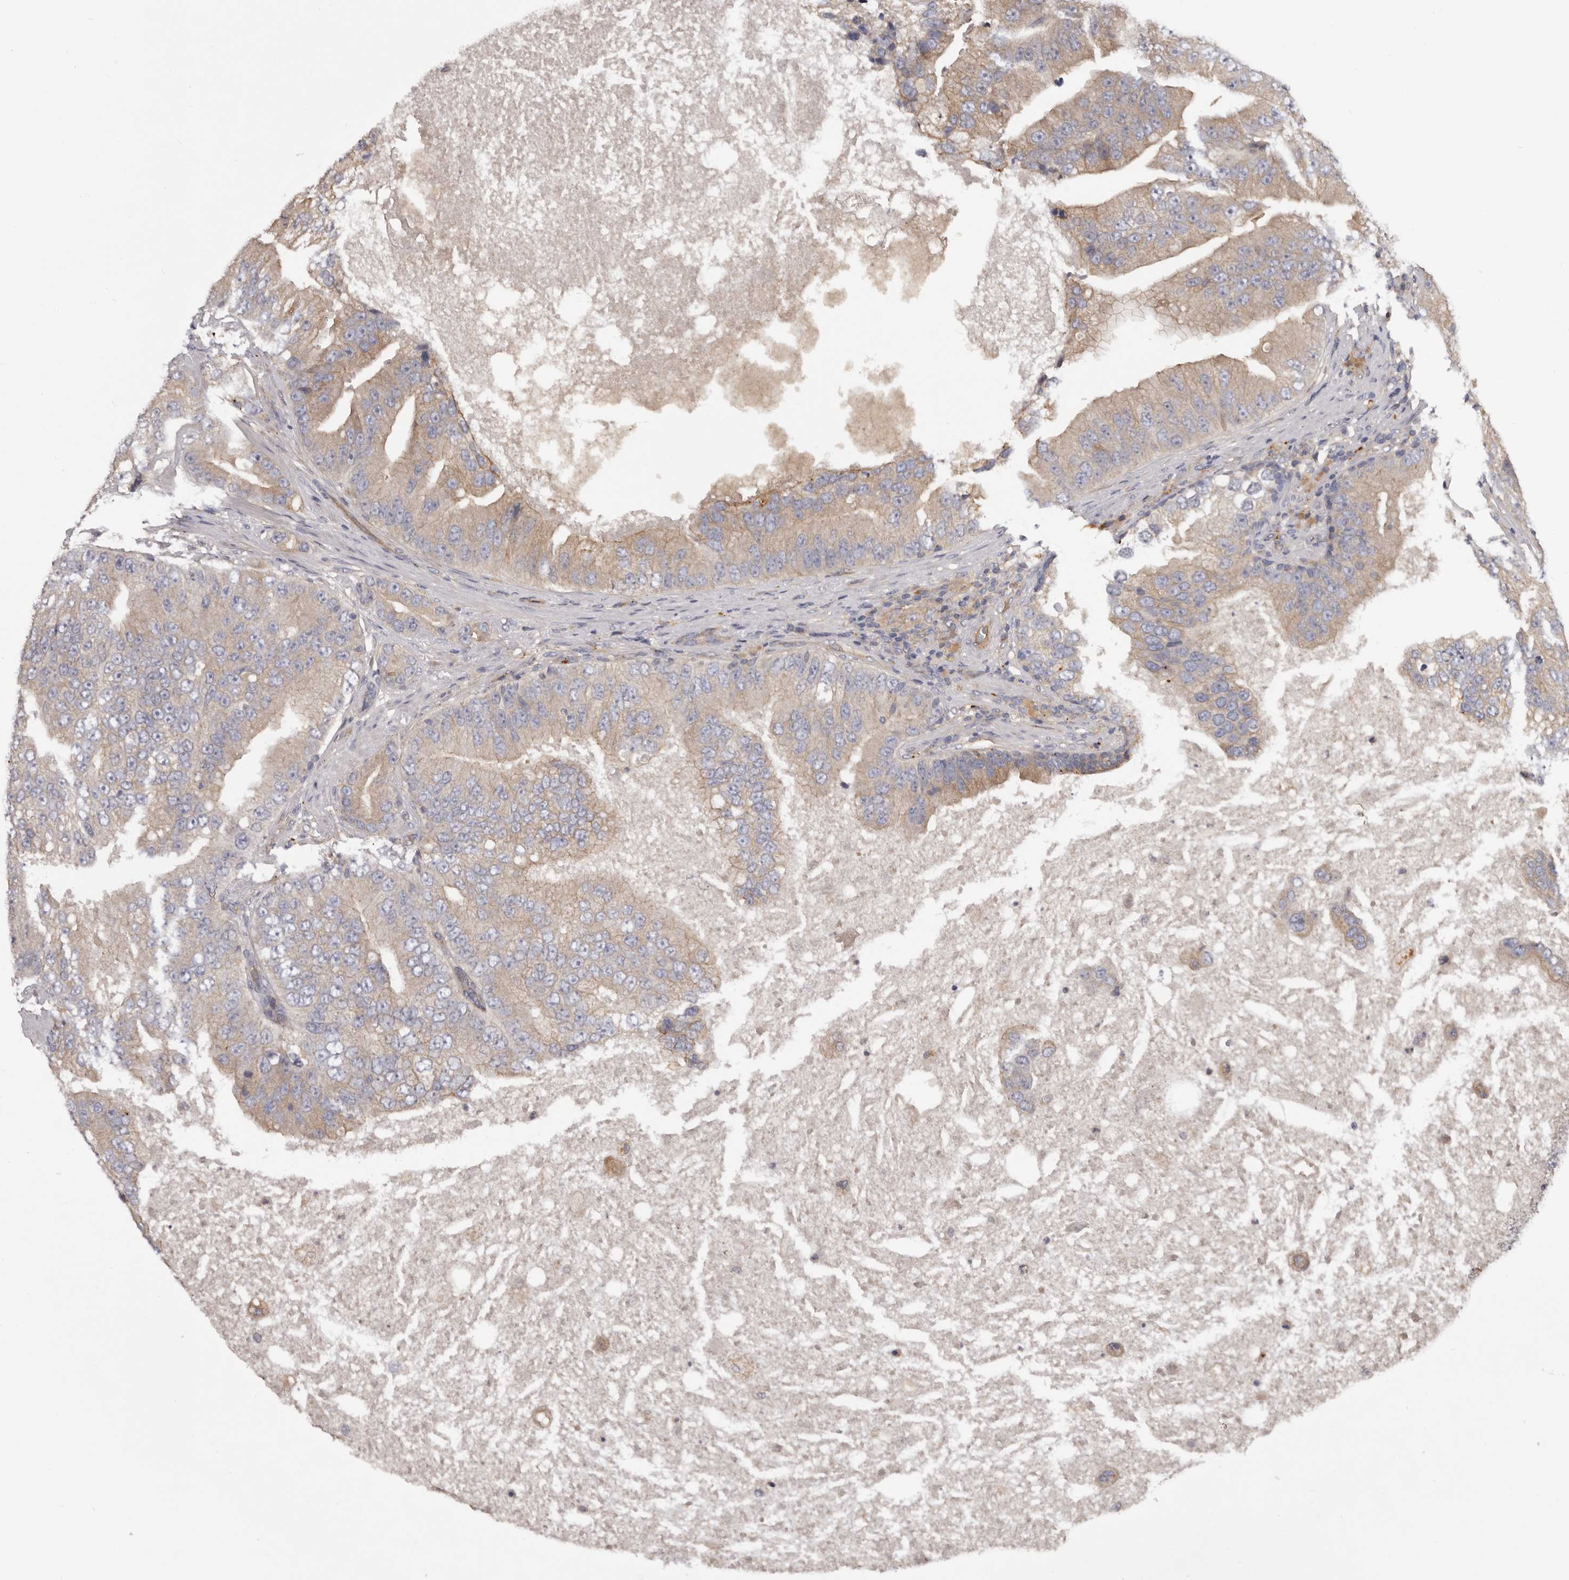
{"staining": {"intensity": "weak", "quantity": "25%-75%", "location": "cytoplasmic/membranous"}, "tissue": "prostate cancer", "cell_type": "Tumor cells", "image_type": "cancer", "snomed": [{"axis": "morphology", "description": "Adenocarcinoma, High grade"}, {"axis": "topography", "description": "Prostate"}], "caption": "A brown stain highlights weak cytoplasmic/membranous staining of a protein in human prostate cancer (adenocarcinoma (high-grade)) tumor cells.", "gene": "INKA2", "patient": {"sex": "male", "age": 70}}